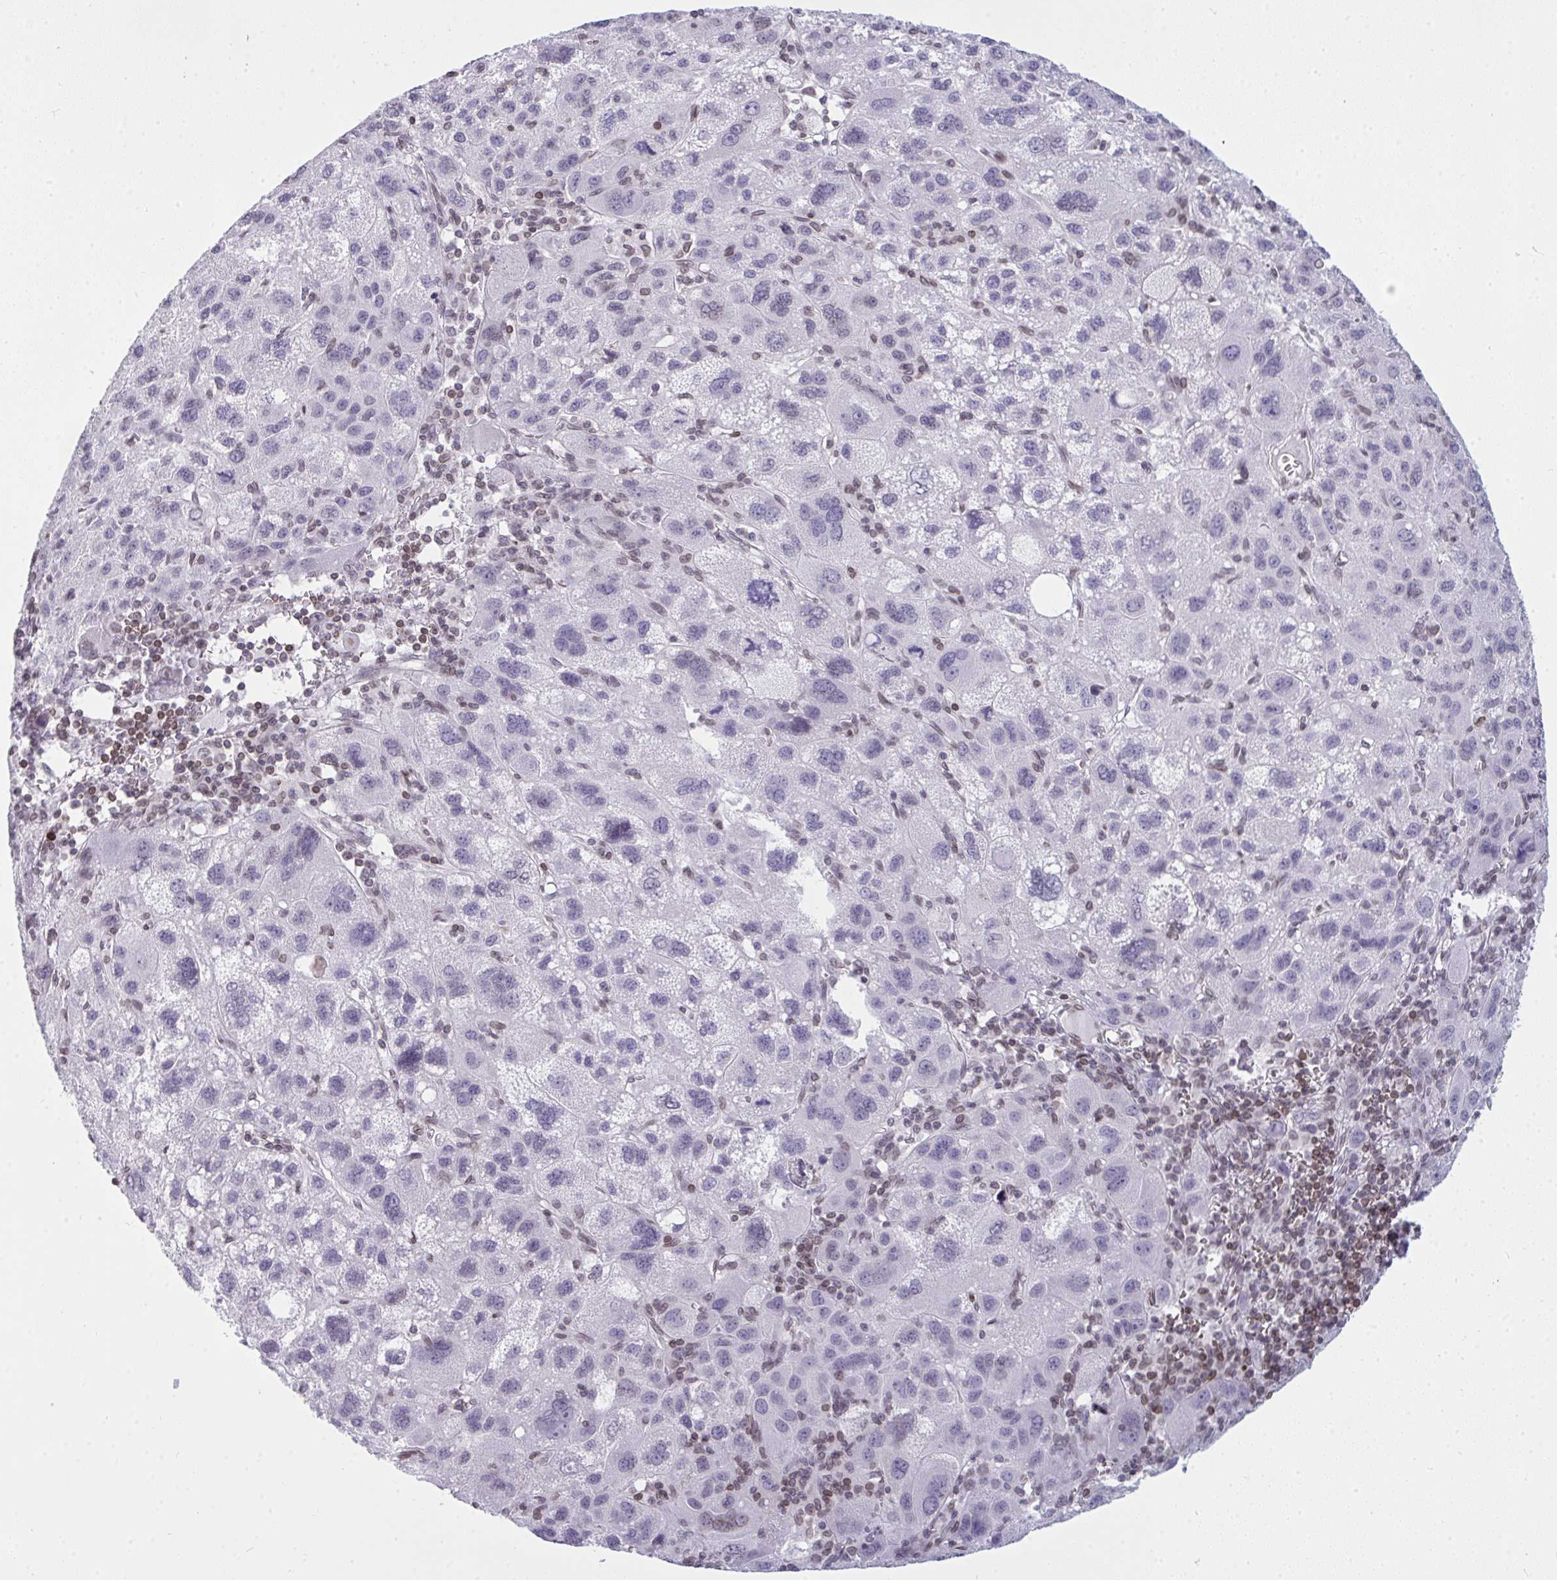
{"staining": {"intensity": "negative", "quantity": "none", "location": "none"}, "tissue": "liver cancer", "cell_type": "Tumor cells", "image_type": "cancer", "snomed": [{"axis": "morphology", "description": "Carcinoma, Hepatocellular, NOS"}, {"axis": "topography", "description": "Liver"}], "caption": "Tumor cells show no significant expression in hepatocellular carcinoma (liver).", "gene": "LMNB2", "patient": {"sex": "female", "age": 77}}